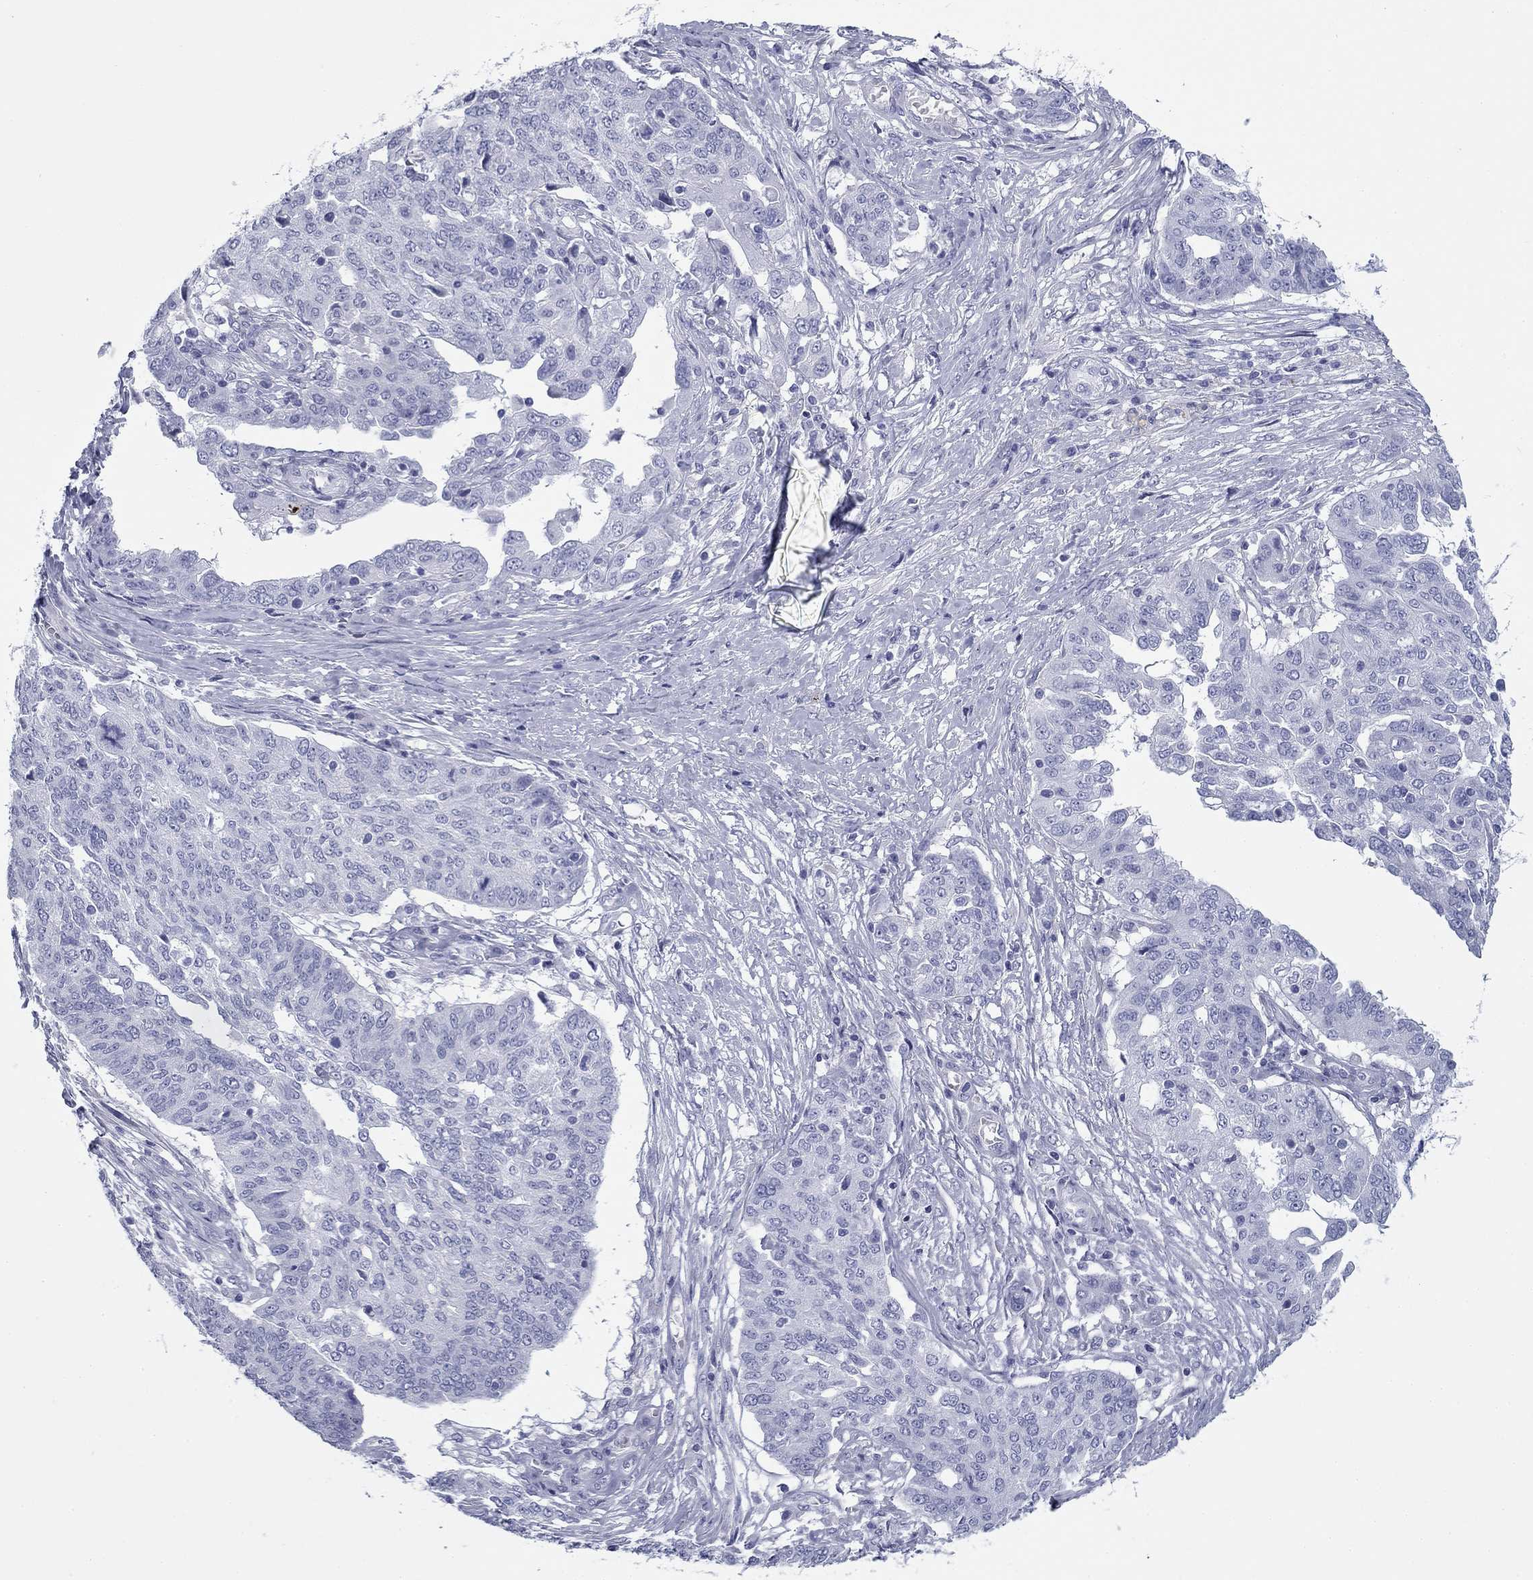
{"staining": {"intensity": "negative", "quantity": "none", "location": "none"}, "tissue": "ovarian cancer", "cell_type": "Tumor cells", "image_type": "cancer", "snomed": [{"axis": "morphology", "description": "Cystadenocarcinoma, serous, NOS"}, {"axis": "topography", "description": "Ovary"}], "caption": "A photomicrograph of ovarian serous cystadenocarcinoma stained for a protein shows no brown staining in tumor cells. Nuclei are stained in blue.", "gene": "ZP2", "patient": {"sex": "female", "age": 67}}